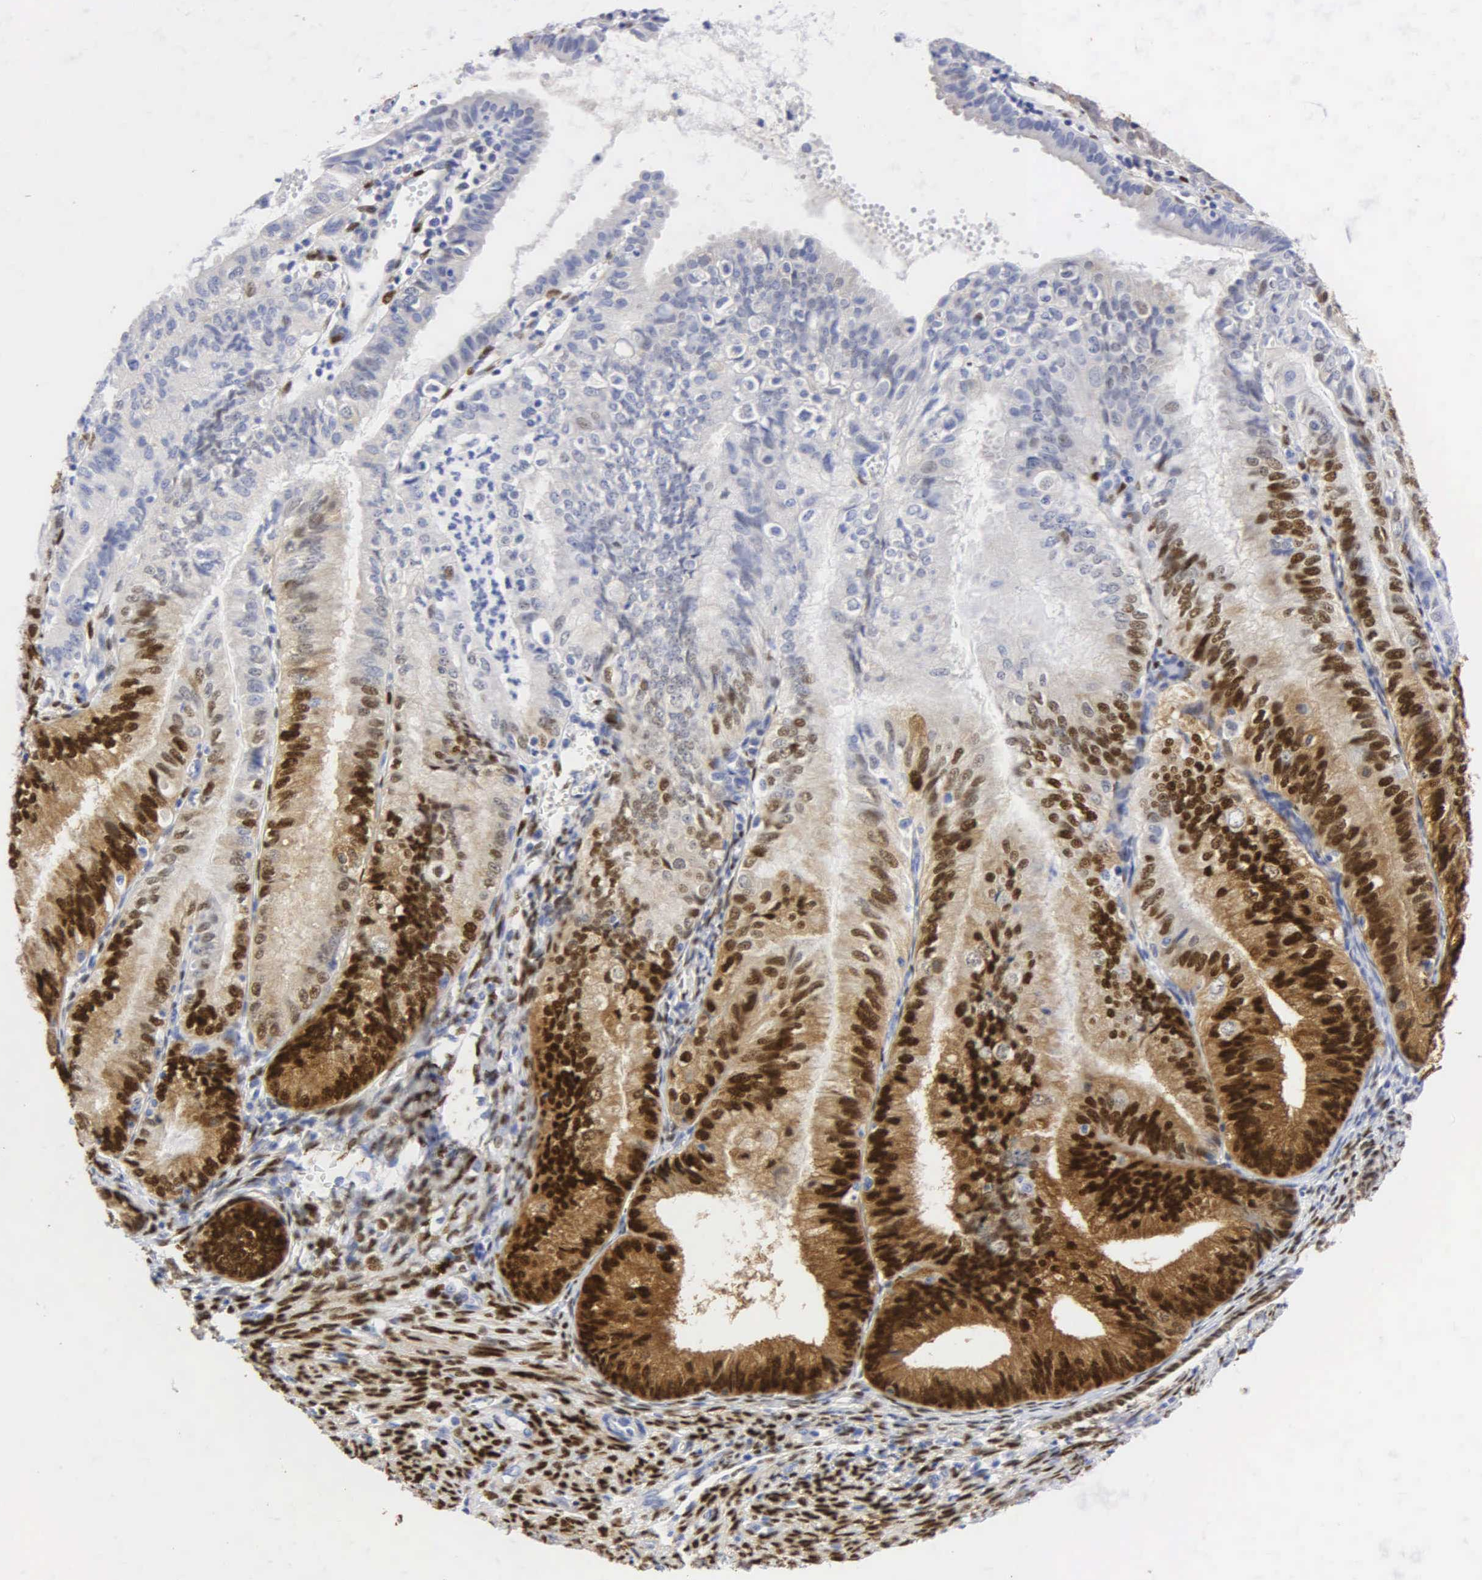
{"staining": {"intensity": "strong", "quantity": "25%-75%", "location": "cytoplasmic/membranous,nuclear"}, "tissue": "endometrial cancer", "cell_type": "Tumor cells", "image_type": "cancer", "snomed": [{"axis": "morphology", "description": "Adenocarcinoma, NOS"}, {"axis": "topography", "description": "Endometrium"}], "caption": "An IHC micrograph of tumor tissue is shown. Protein staining in brown shows strong cytoplasmic/membranous and nuclear positivity in endometrial adenocarcinoma within tumor cells. (DAB (3,3'-diaminobenzidine) IHC, brown staining for protein, blue staining for nuclei).", "gene": "PGR", "patient": {"sex": "female", "age": 66}}